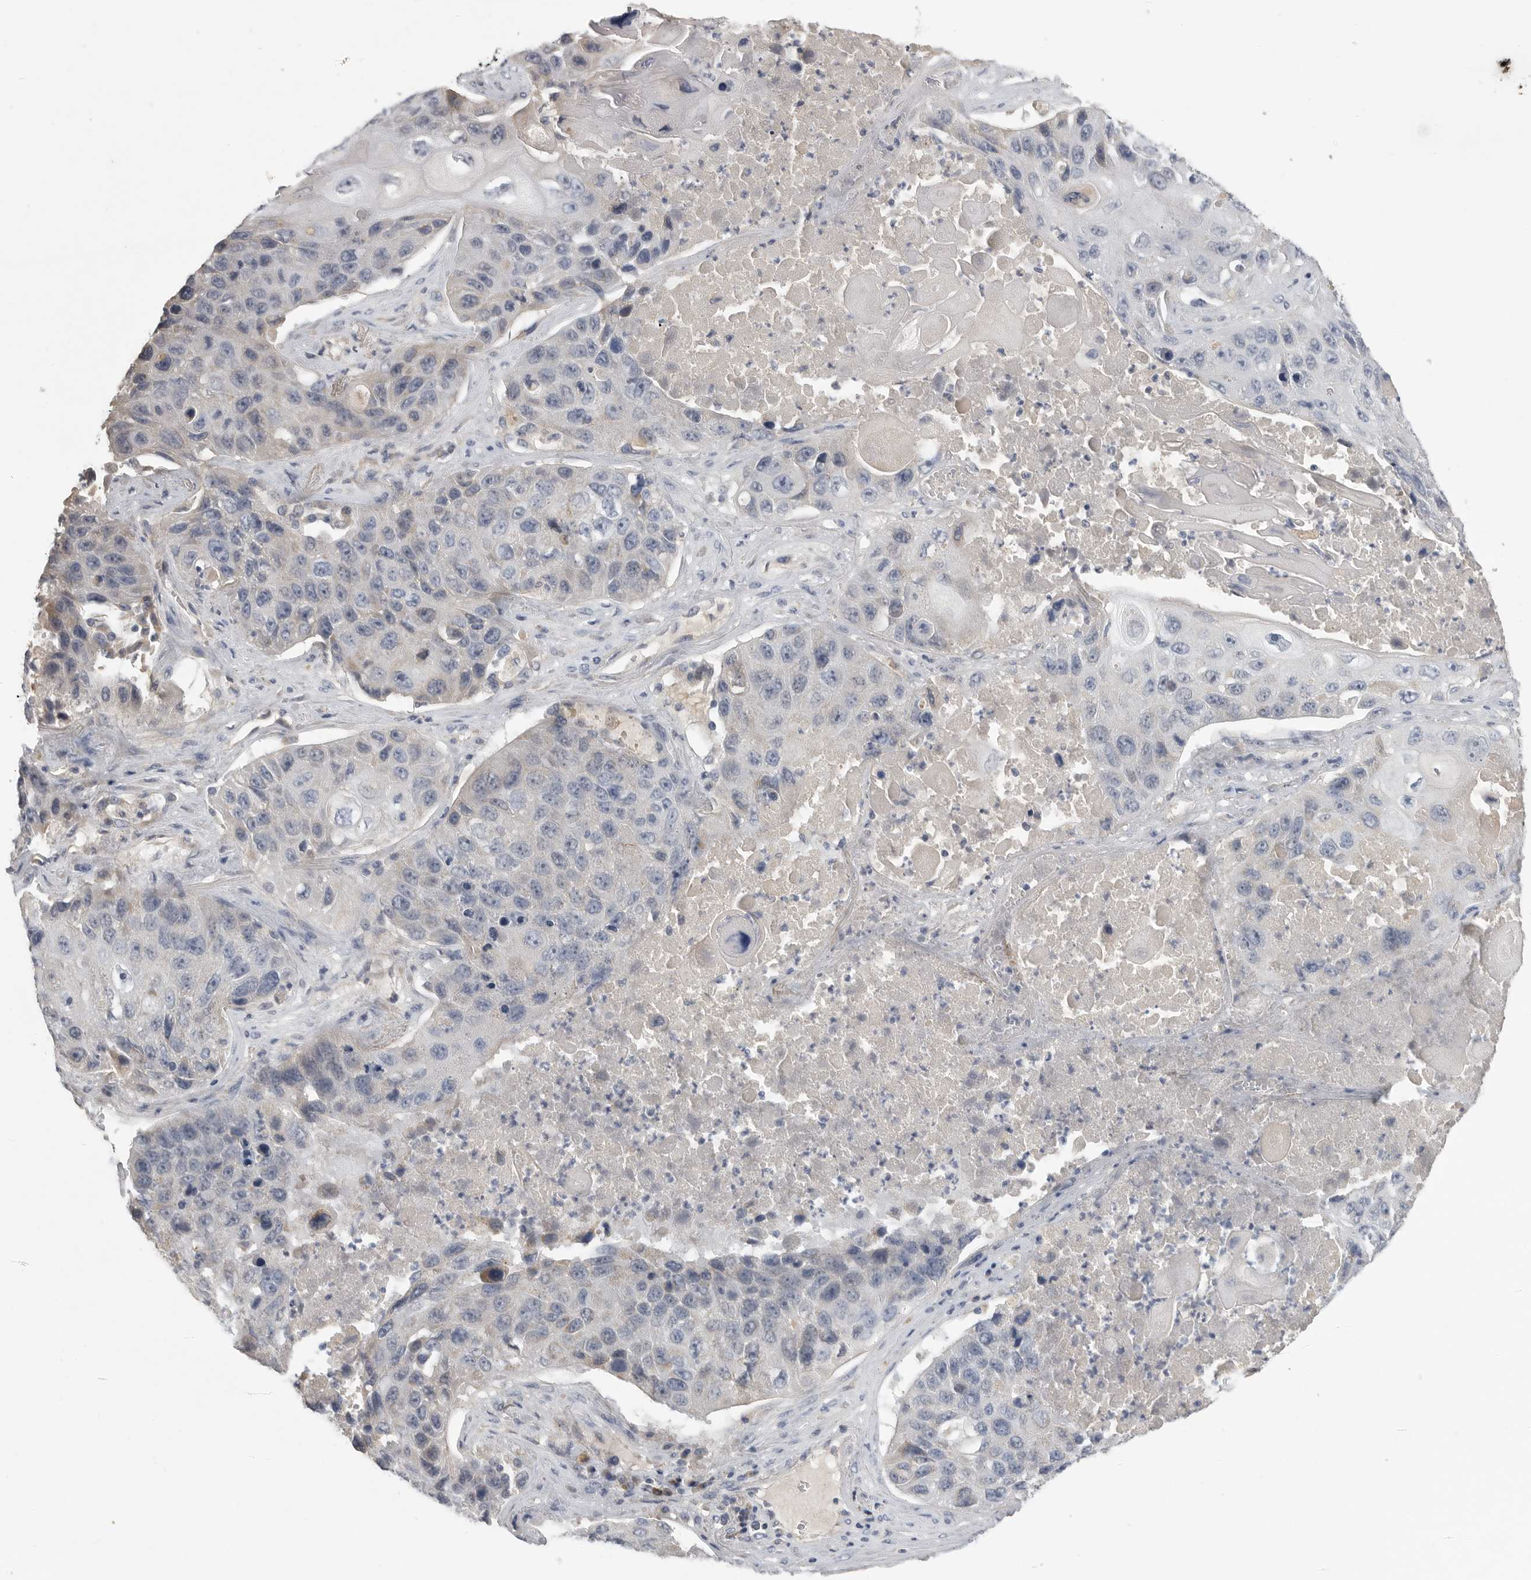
{"staining": {"intensity": "negative", "quantity": "none", "location": "none"}, "tissue": "lung cancer", "cell_type": "Tumor cells", "image_type": "cancer", "snomed": [{"axis": "morphology", "description": "Squamous cell carcinoma, NOS"}, {"axis": "topography", "description": "Lung"}], "caption": "Tumor cells show no significant staining in squamous cell carcinoma (lung). Brightfield microscopy of immunohistochemistry (IHC) stained with DAB (brown) and hematoxylin (blue), captured at high magnification.", "gene": "SDC3", "patient": {"sex": "male", "age": 61}}